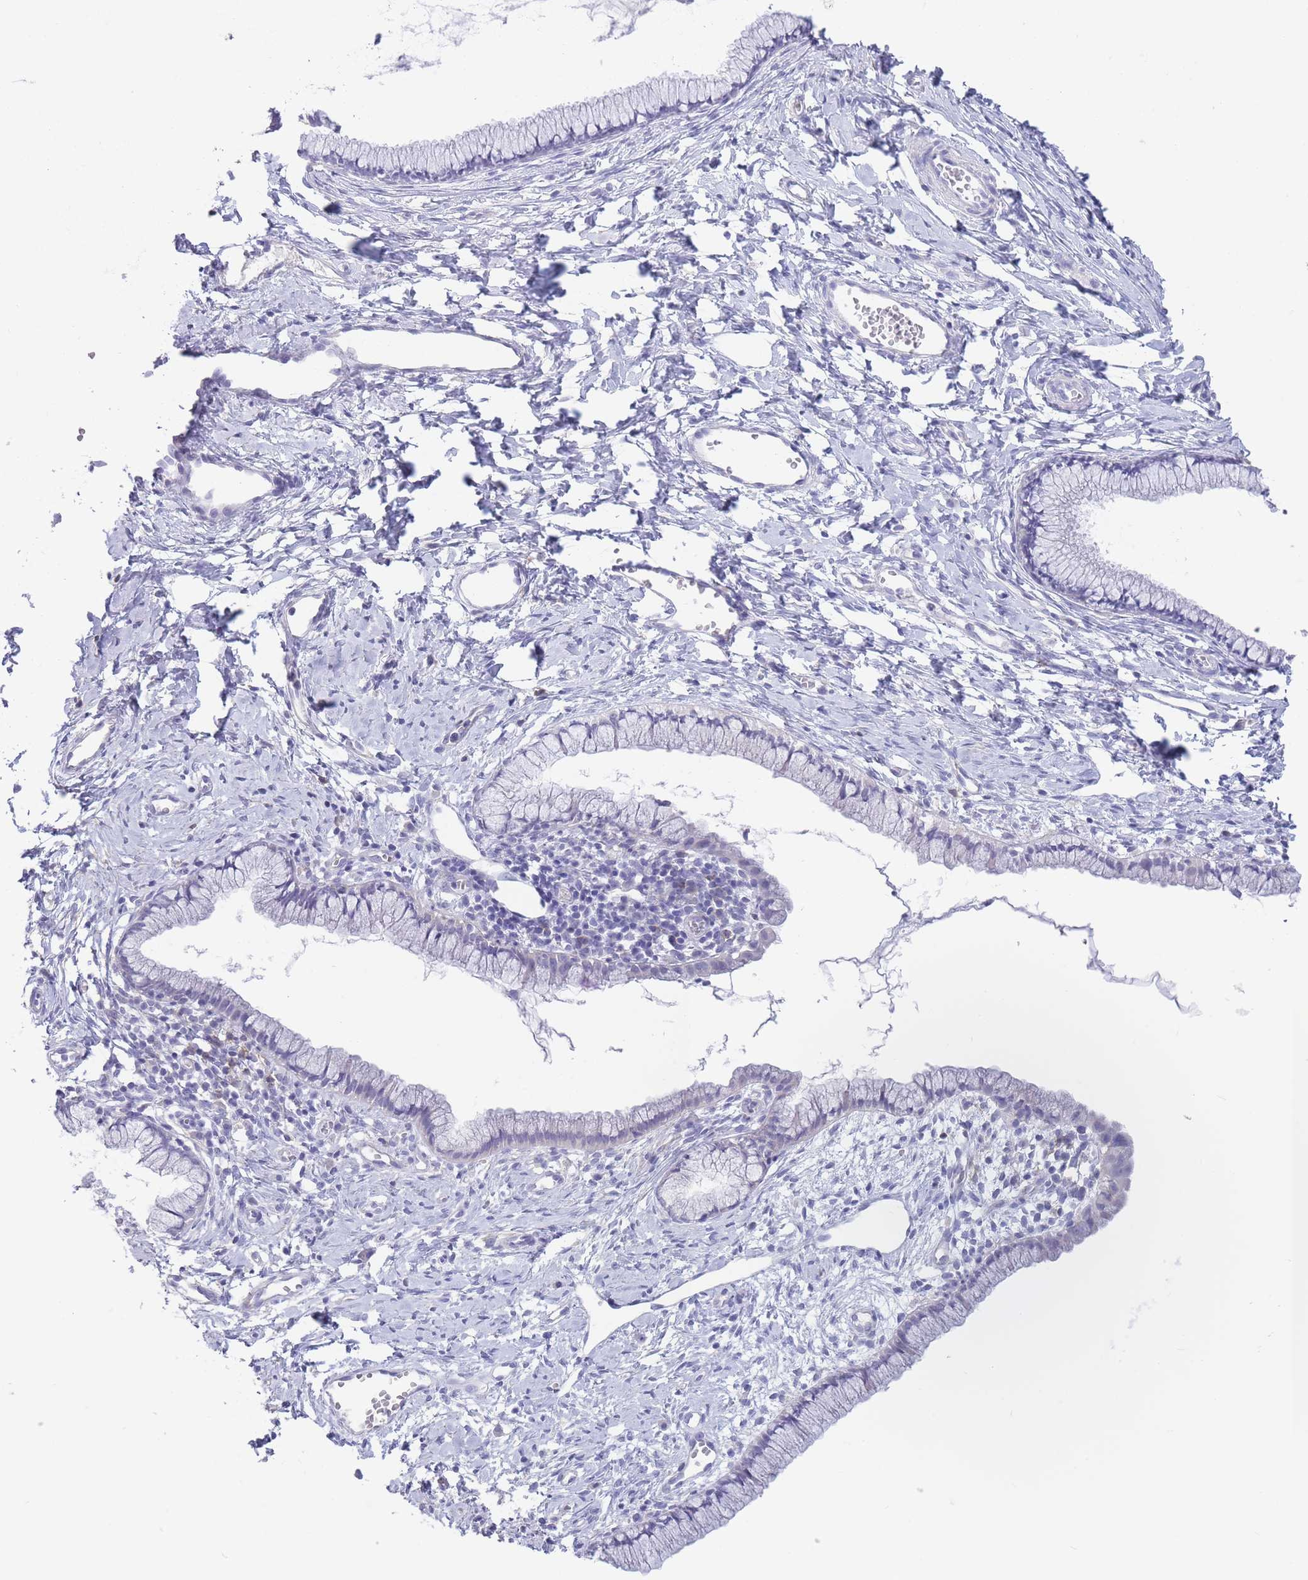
{"staining": {"intensity": "negative", "quantity": "none", "location": "none"}, "tissue": "cervix", "cell_type": "Glandular cells", "image_type": "normal", "snomed": [{"axis": "morphology", "description": "Normal tissue, NOS"}, {"axis": "topography", "description": "Cervix"}], "caption": "Photomicrograph shows no significant protein positivity in glandular cells of unremarkable cervix. The staining was performed using DAB to visualize the protein expression in brown, while the nuclei were stained in blue with hematoxylin (Magnification: 20x).", "gene": "CD37", "patient": {"sex": "female", "age": 40}}